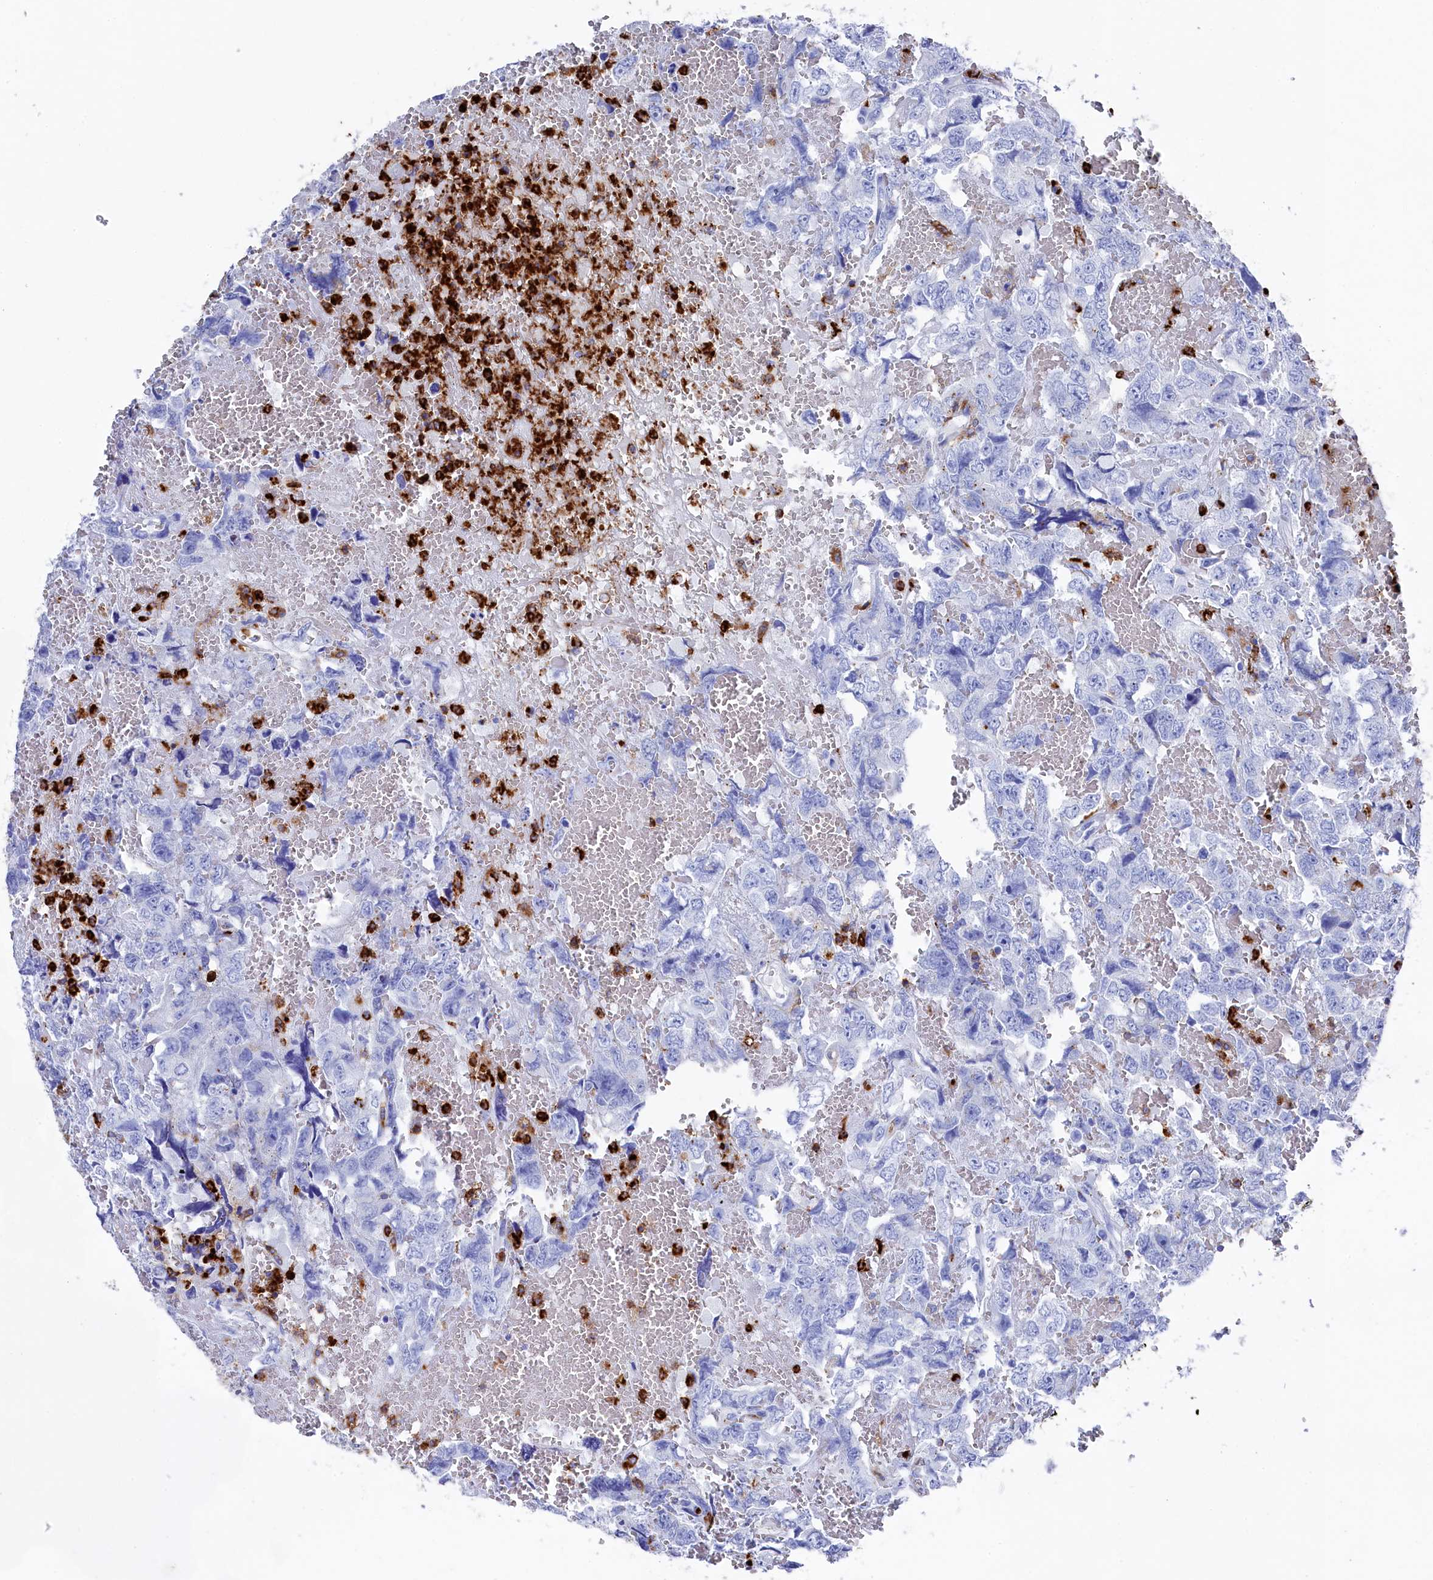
{"staining": {"intensity": "negative", "quantity": "none", "location": "none"}, "tissue": "testis cancer", "cell_type": "Tumor cells", "image_type": "cancer", "snomed": [{"axis": "morphology", "description": "Carcinoma, Embryonal, NOS"}, {"axis": "topography", "description": "Testis"}], "caption": "This is an immunohistochemistry (IHC) histopathology image of testis embryonal carcinoma. There is no positivity in tumor cells.", "gene": "PLAC8", "patient": {"sex": "male", "age": 45}}